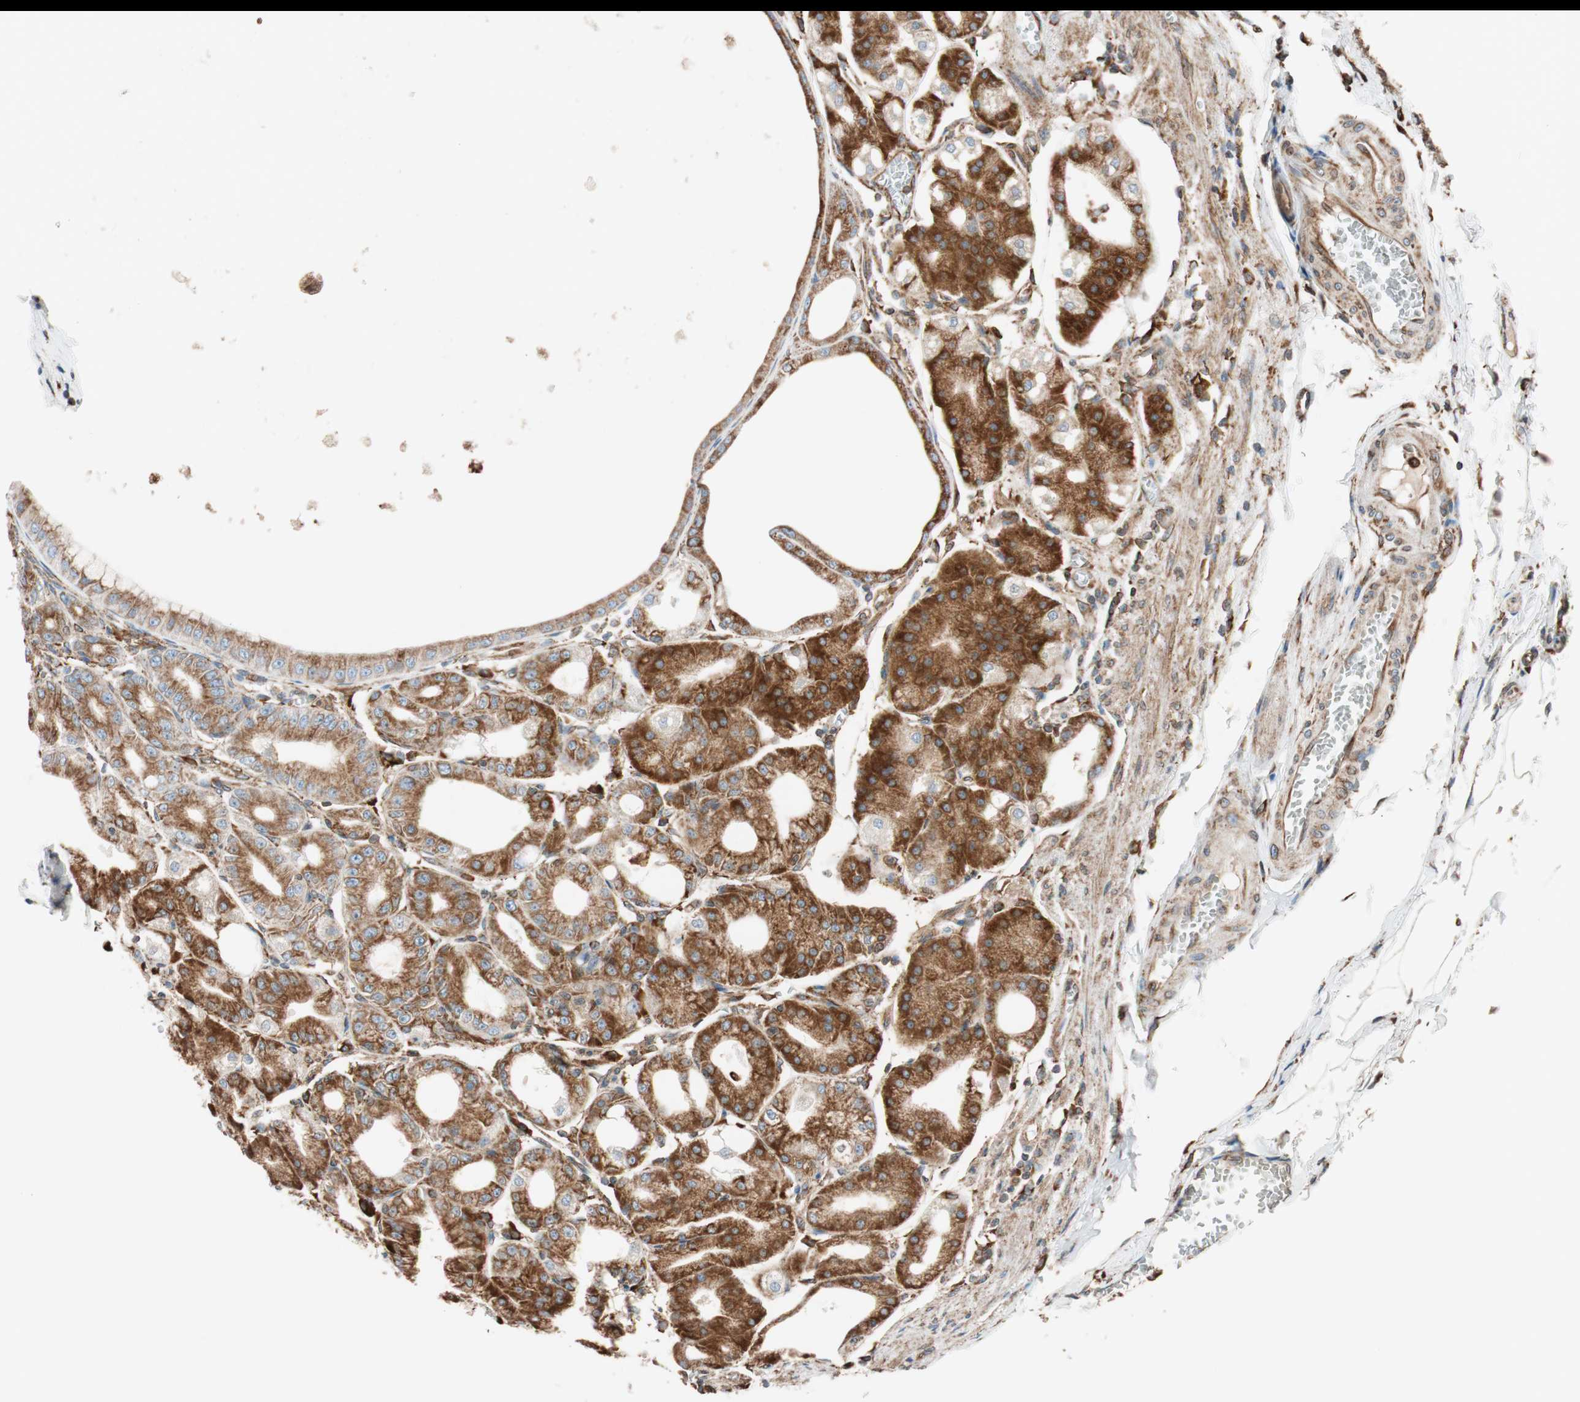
{"staining": {"intensity": "strong", "quantity": "25%-75%", "location": "cytoplasmic/membranous"}, "tissue": "stomach", "cell_type": "Glandular cells", "image_type": "normal", "snomed": [{"axis": "morphology", "description": "Normal tissue, NOS"}, {"axis": "topography", "description": "Stomach, lower"}], "caption": "Immunohistochemistry (IHC) (DAB (3,3'-diaminobenzidine)) staining of unremarkable human stomach reveals strong cytoplasmic/membranous protein expression in about 25%-75% of glandular cells.", "gene": "PRKCSH", "patient": {"sex": "male", "age": 71}}